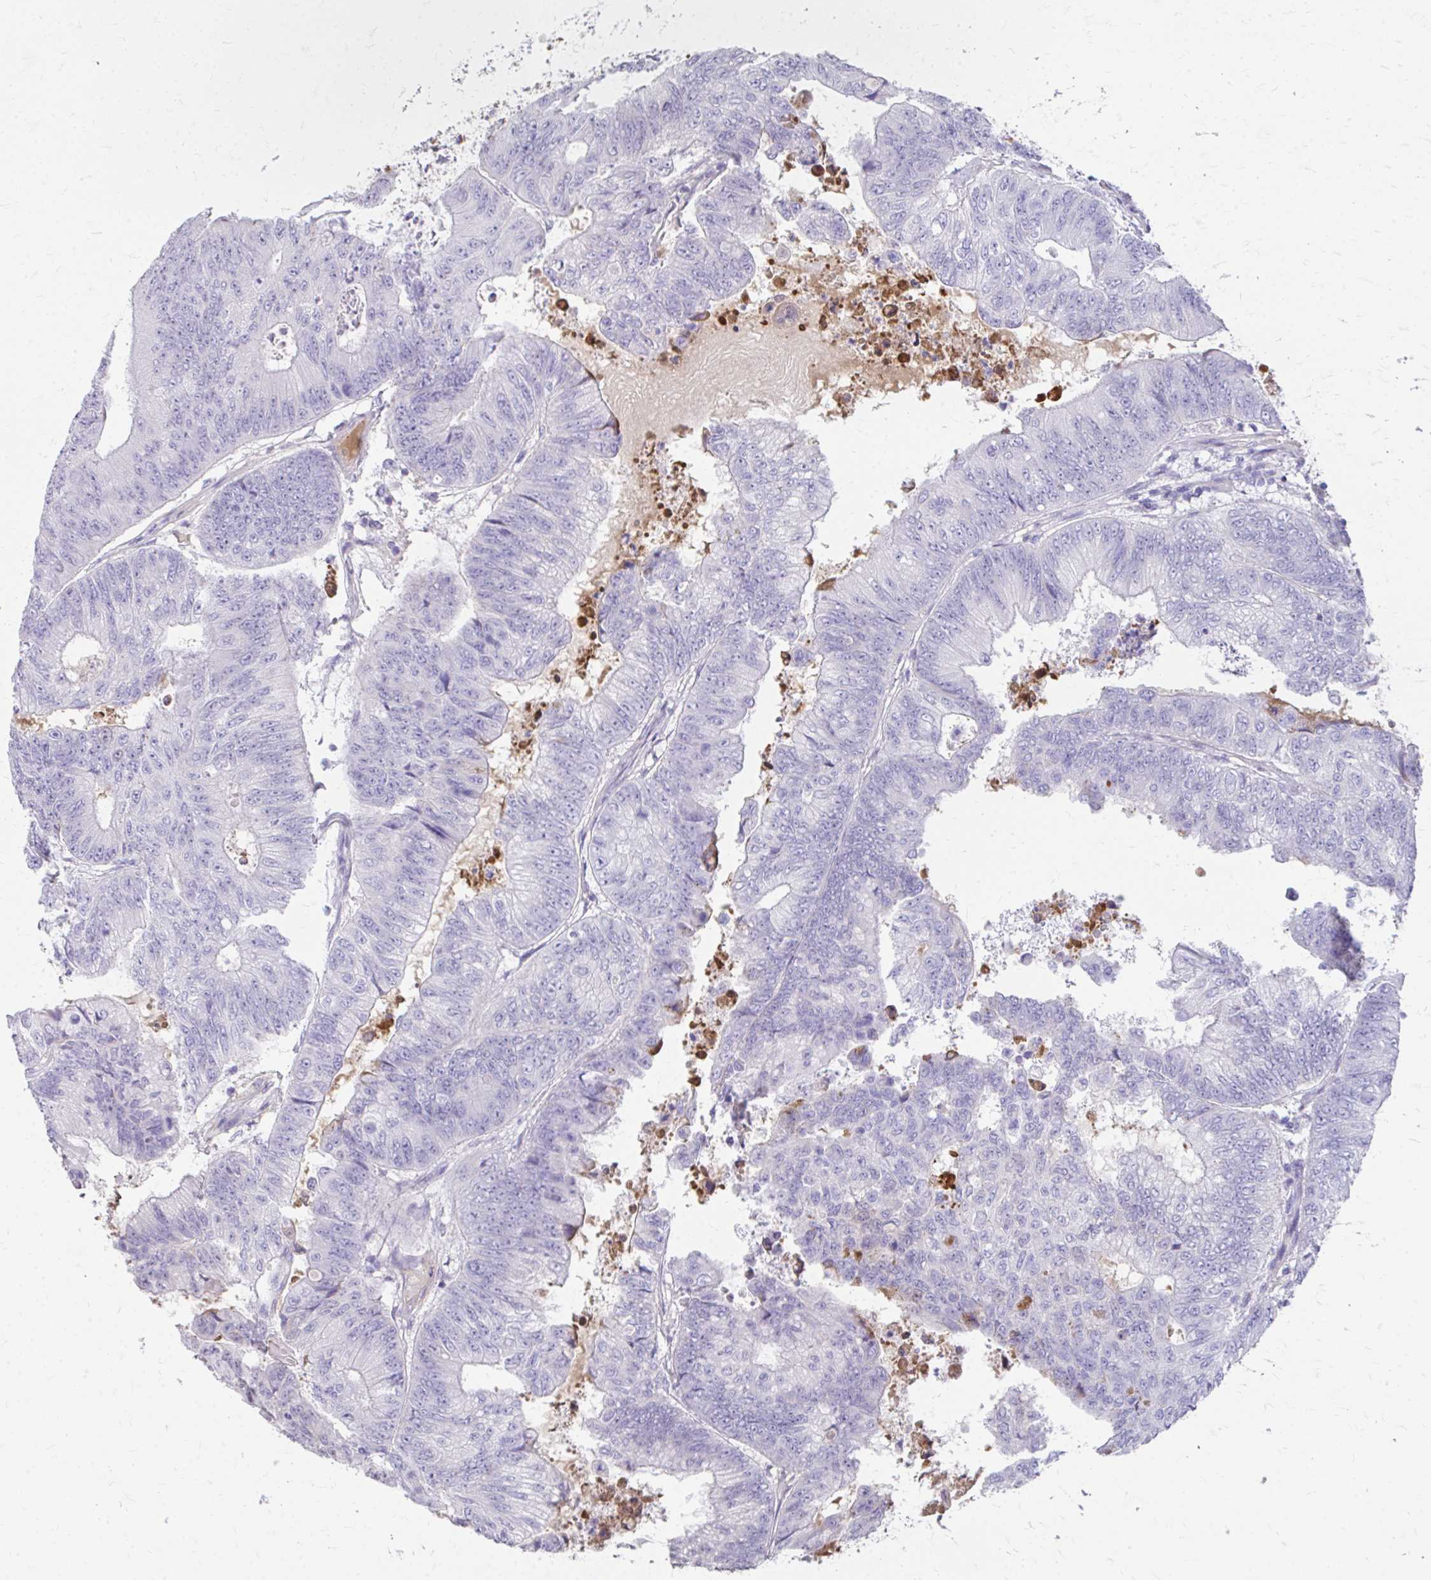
{"staining": {"intensity": "negative", "quantity": "none", "location": "none"}, "tissue": "colorectal cancer", "cell_type": "Tumor cells", "image_type": "cancer", "snomed": [{"axis": "morphology", "description": "Adenocarcinoma, NOS"}, {"axis": "topography", "description": "Colon"}], "caption": "Histopathology image shows no protein positivity in tumor cells of adenocarcinoma (colorectal) tissue.", "gene": "CFH", "patient": {"sex": "female", "age": 48}}